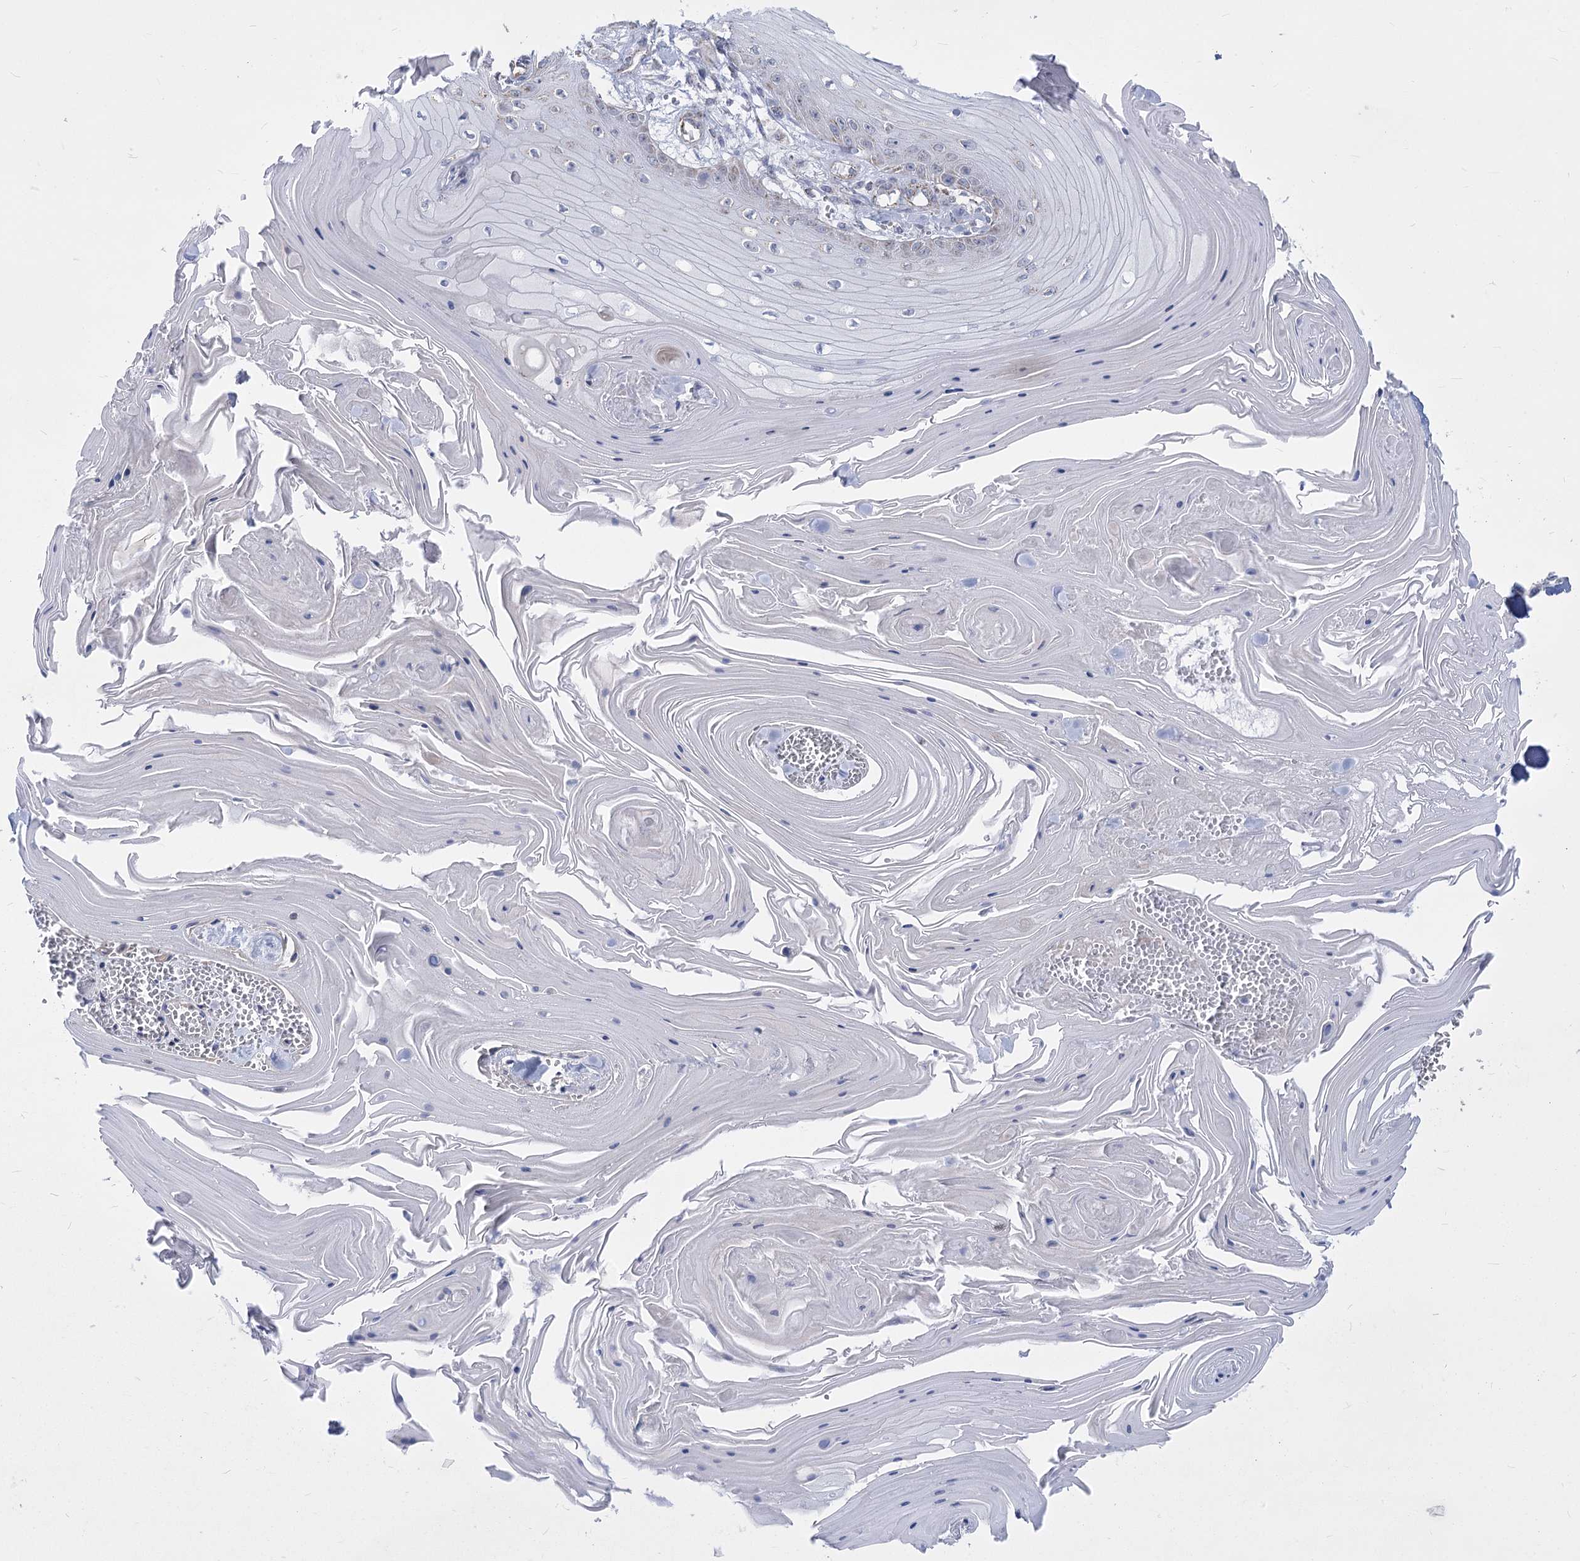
{"staining": {"intensity": "negative", "quantity": "none", "location": "none"}, "tissue": "skin cancer", "cell_type": "Tumor cells", "image_type": "cancer", "snomed": [{"axis": "morphology", "description": "Squamous cell carcinoma, NOS"}, {"axis": "topography", "description": "Skin"}], "caption": "IHC of skin cancer (squamous cell carcinoma) exhibits no staining in tumor cells.", "gene": "PDHB", "patient": {"sex": "male", "age": 74}}